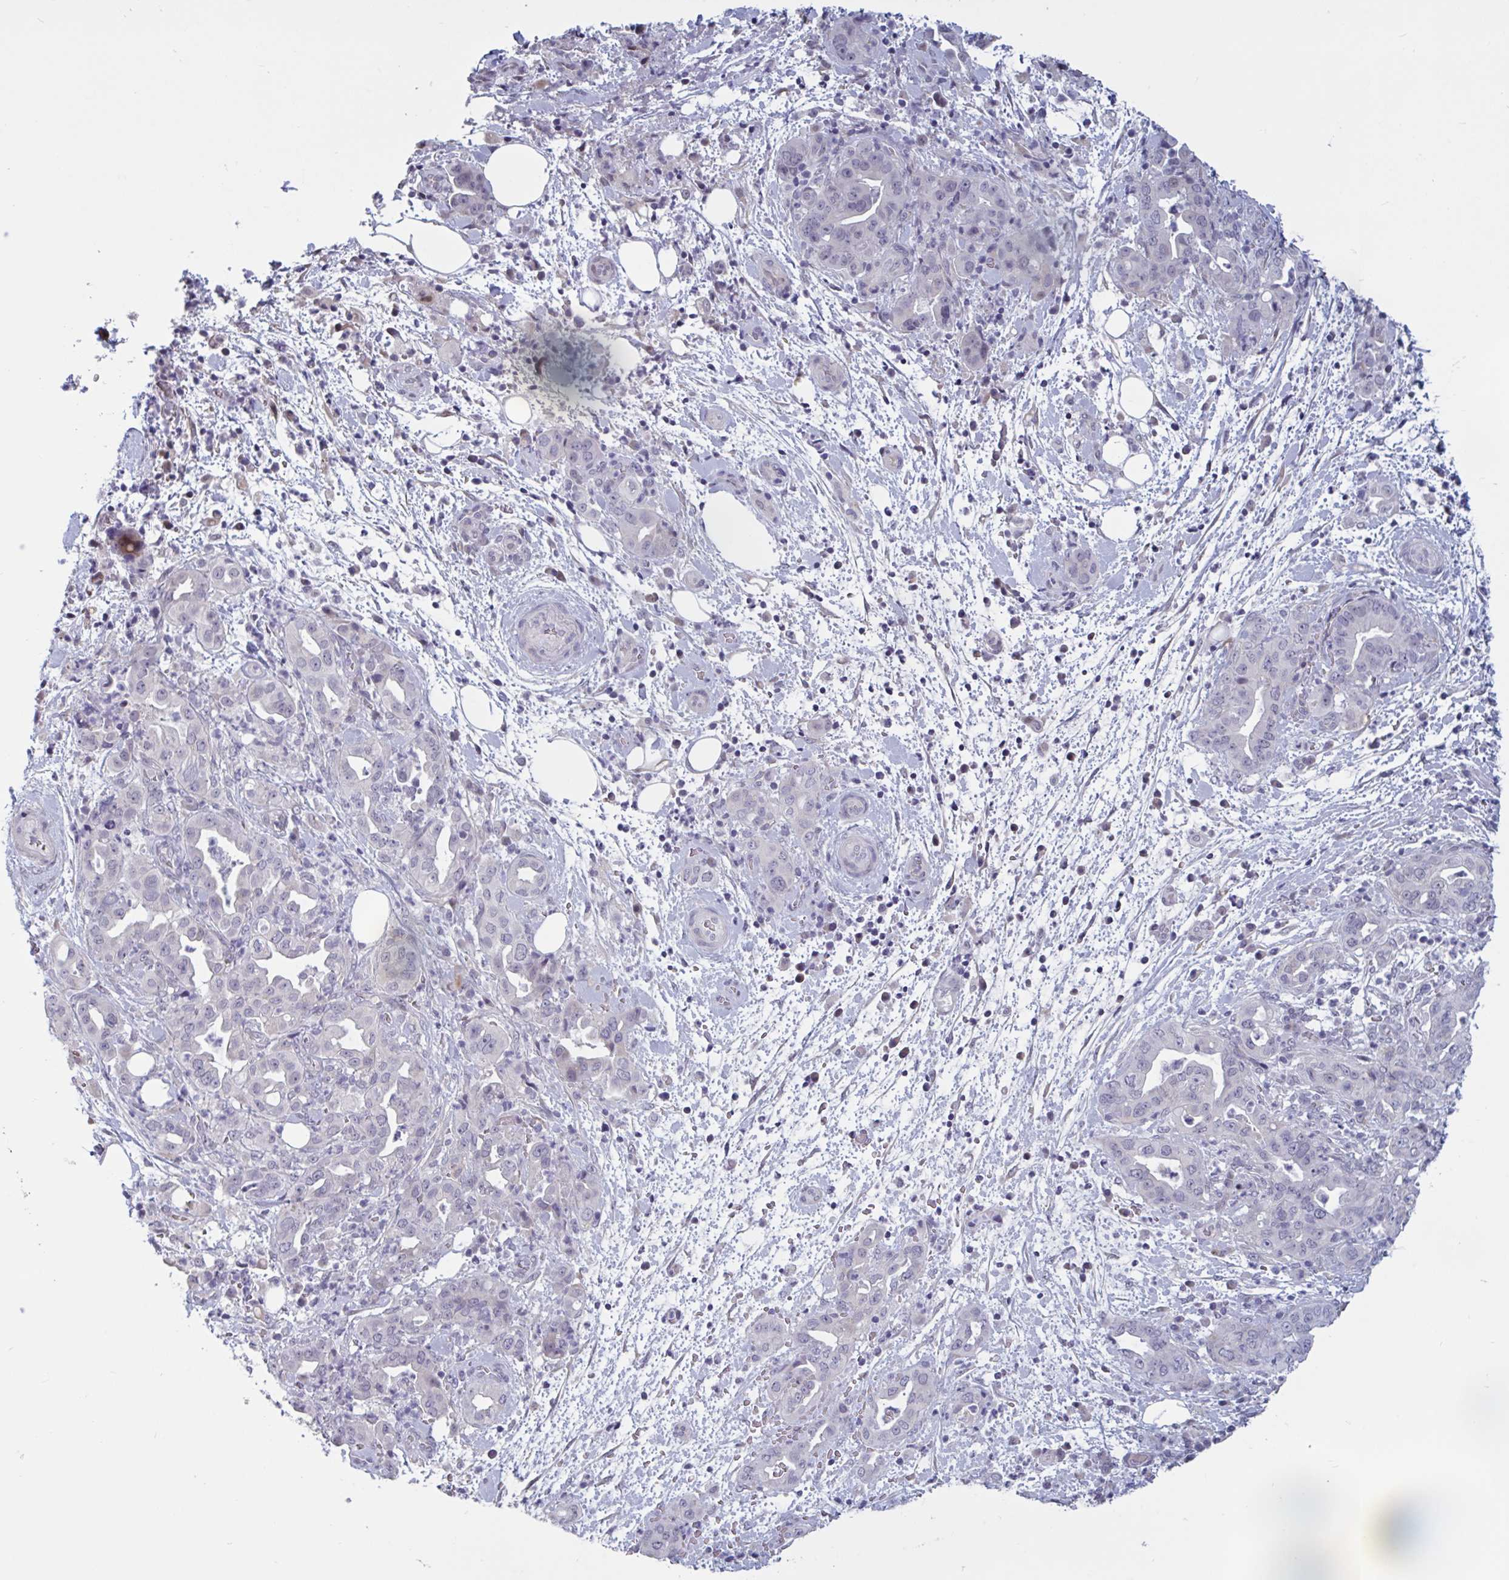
{"staining": {"intensity": "negative", "quantity": "none", "location": "none"}, "tissue": "pancreatic cancer", "cell_type": "Tumor cells", "image_type": "cancer", "snomed": [{"axis": "morphology", "description": "Normal tissue, NOS"}, {"axis": "morphology", "description": "Adenocarcinoma, NOS"}, {"axis": "topography", "description": "Lymph node"}, {"axis": "topography", "description": "Pancreas"}], "caption": "Pancreatic cancer was stained to show a protein in brown. There is no significant positivity in tumor cells. Brightfield microscopy of immunohistochemistry stained with DAB (brown) and hematoxylin (blue), captured at high magnification.", "gene": "TCEAL8", "patient": {"sex": "female", "age": 67}}